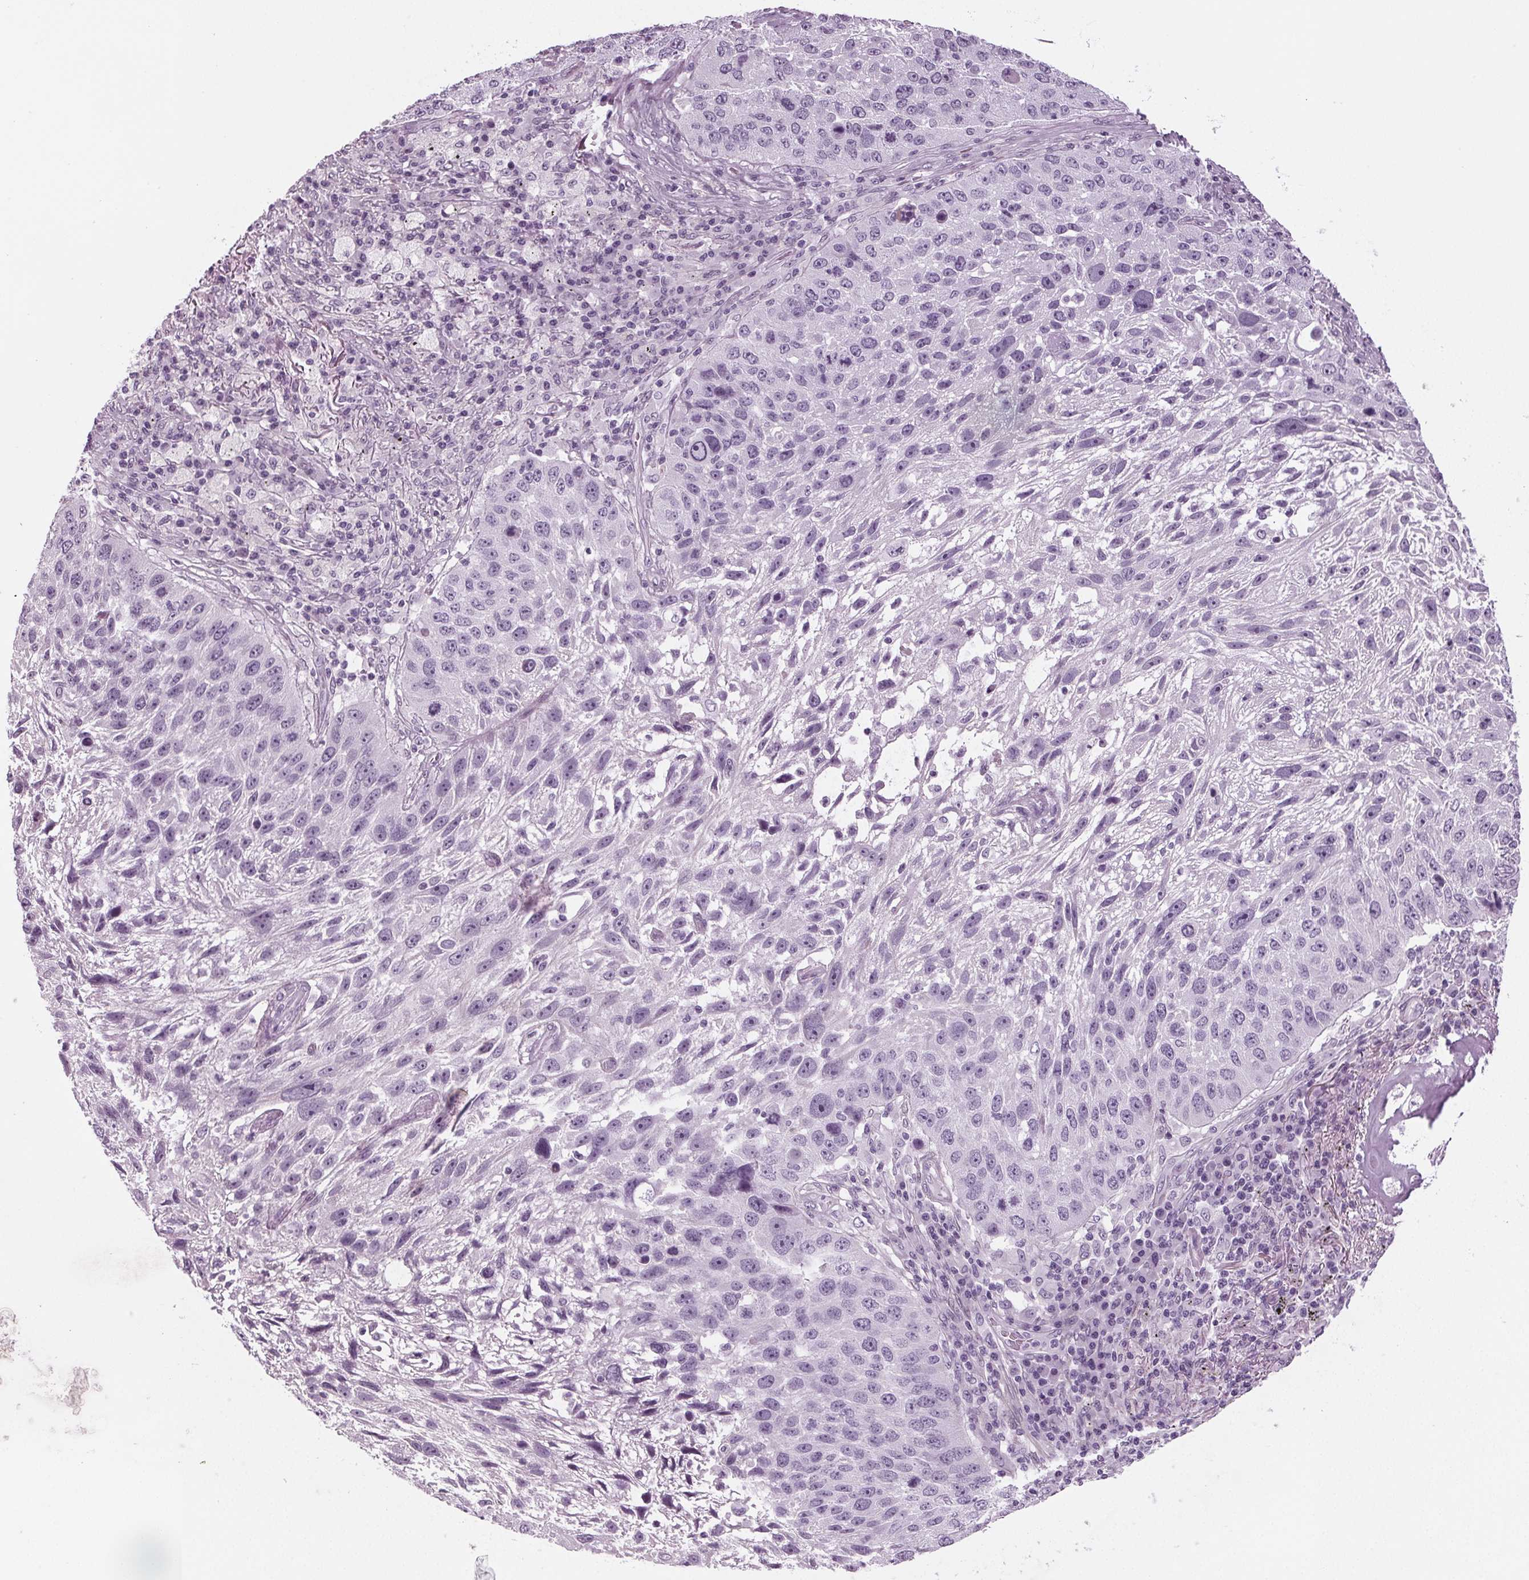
{"staining": {"intensity": "negative", "quantity": "none", "location": "none"}, "tissue": "lung cancer", "cell_type": "Tumor cells", "image_type": "cancer", "snomed": [{"axis": "morphology", "description": "Normal morphology"}, {"axis": "morphology", "description": "Squamous cell carcinoma, NOS"}, {"axis": "topography", "description": "Lymph node"}, {"axis": "topography", "description": "Lung"}], "caption": "Protein analysis of lung cancer shows no significant positivity in tumor cells. (DAB IHC visualized using brightfield microscopy, high magnification).", "gene": "BHLHE22", "patient": {"sex": "male", "age": 67}}